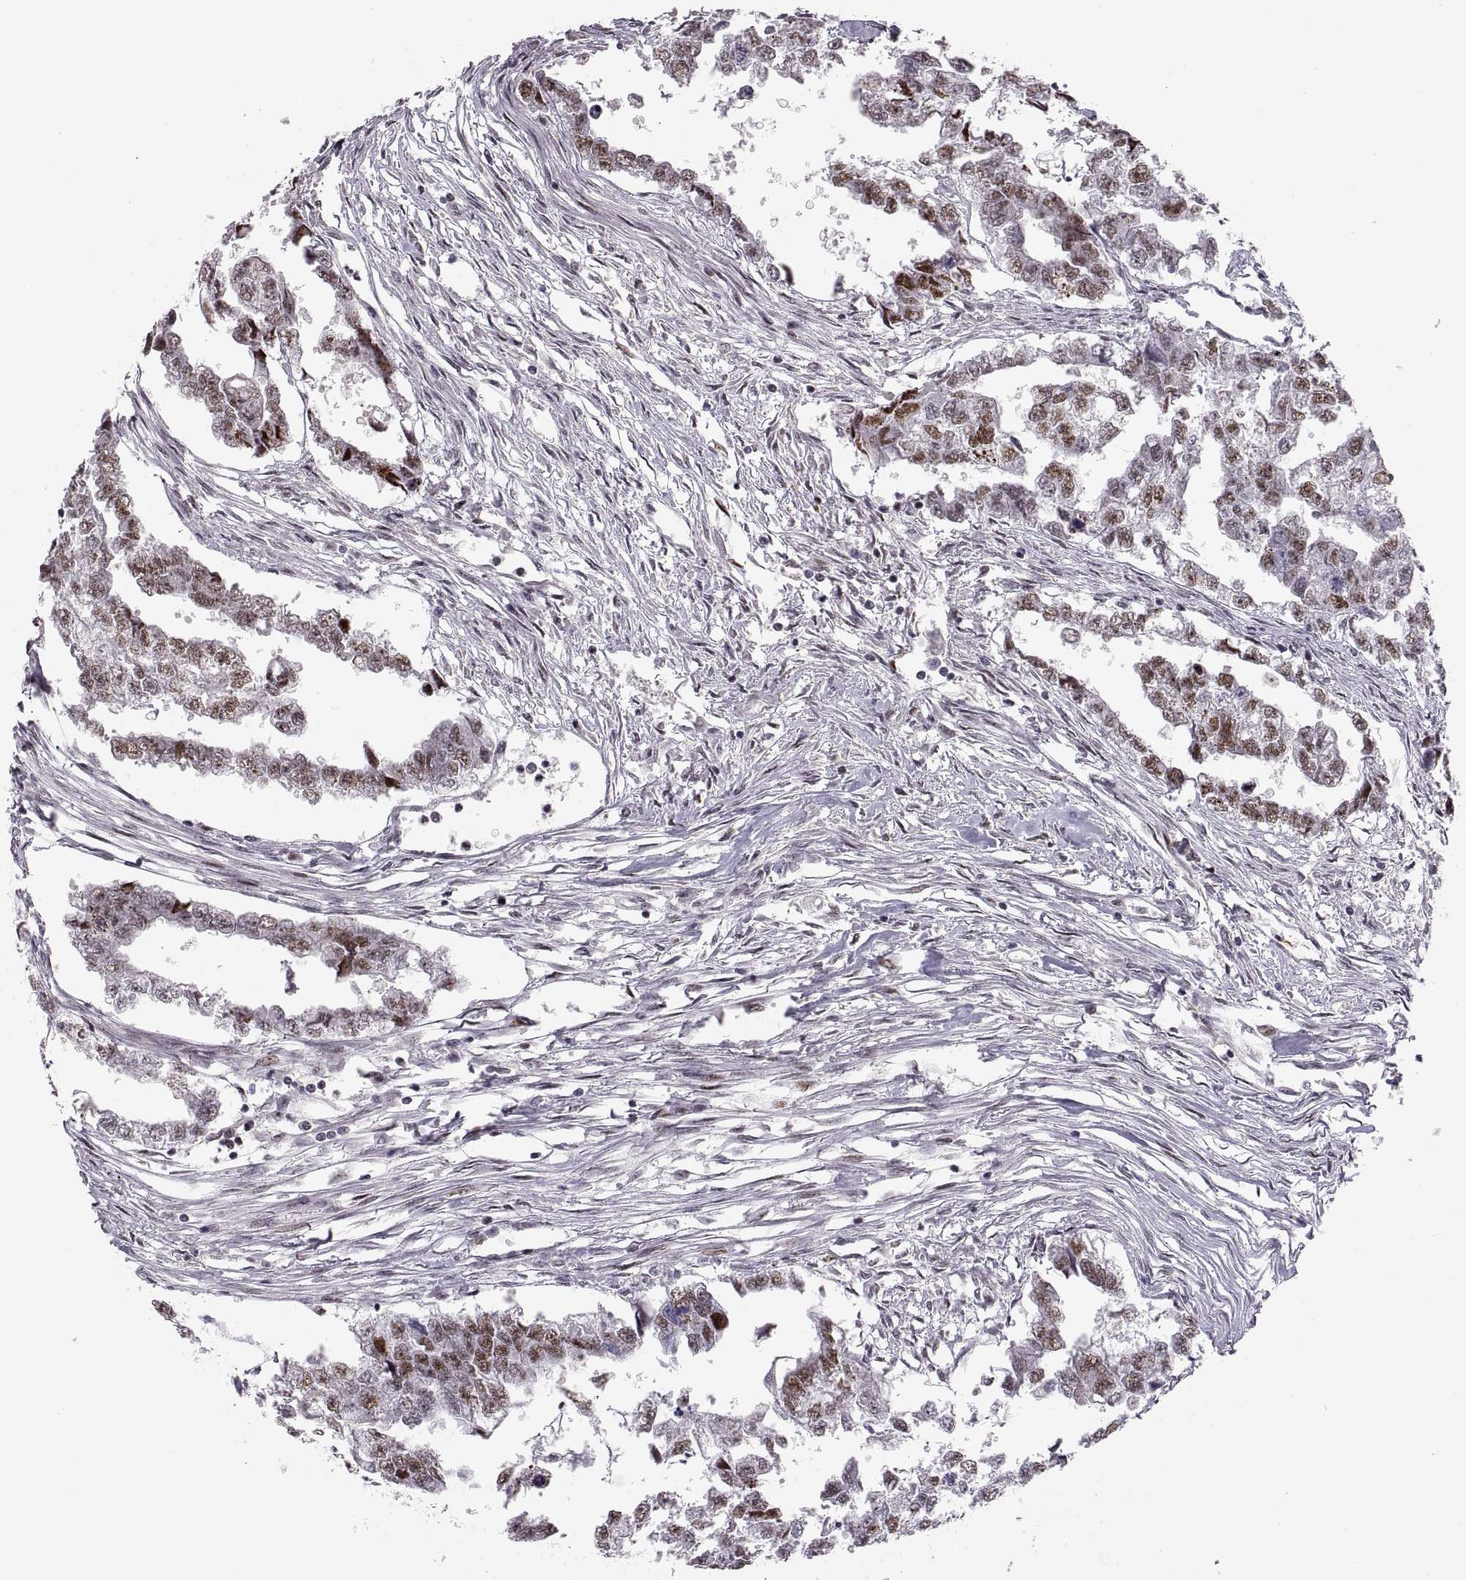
{"staining": {"intensity": "strong", "quantity": ">75%", "location": "nuclear"}, "tissue": "testis cancer", "cell_type": "Tumor cells", "image_type": "cancer", "snomed": [{"axis": "morphology", "description": "Carcinoma, Embryonal, NOS"}, {"axis": "morphology", "description": "Teratoma, malignant, NOS"}, {"axis": "topography", "description": "Testis"}], "caption": "Testis embryonal carcinoma stained with a protein marker exhibits strong staining in tumor cells.", "gene": "SNAI1", "patient": {"sex": "male", "age": 44}}